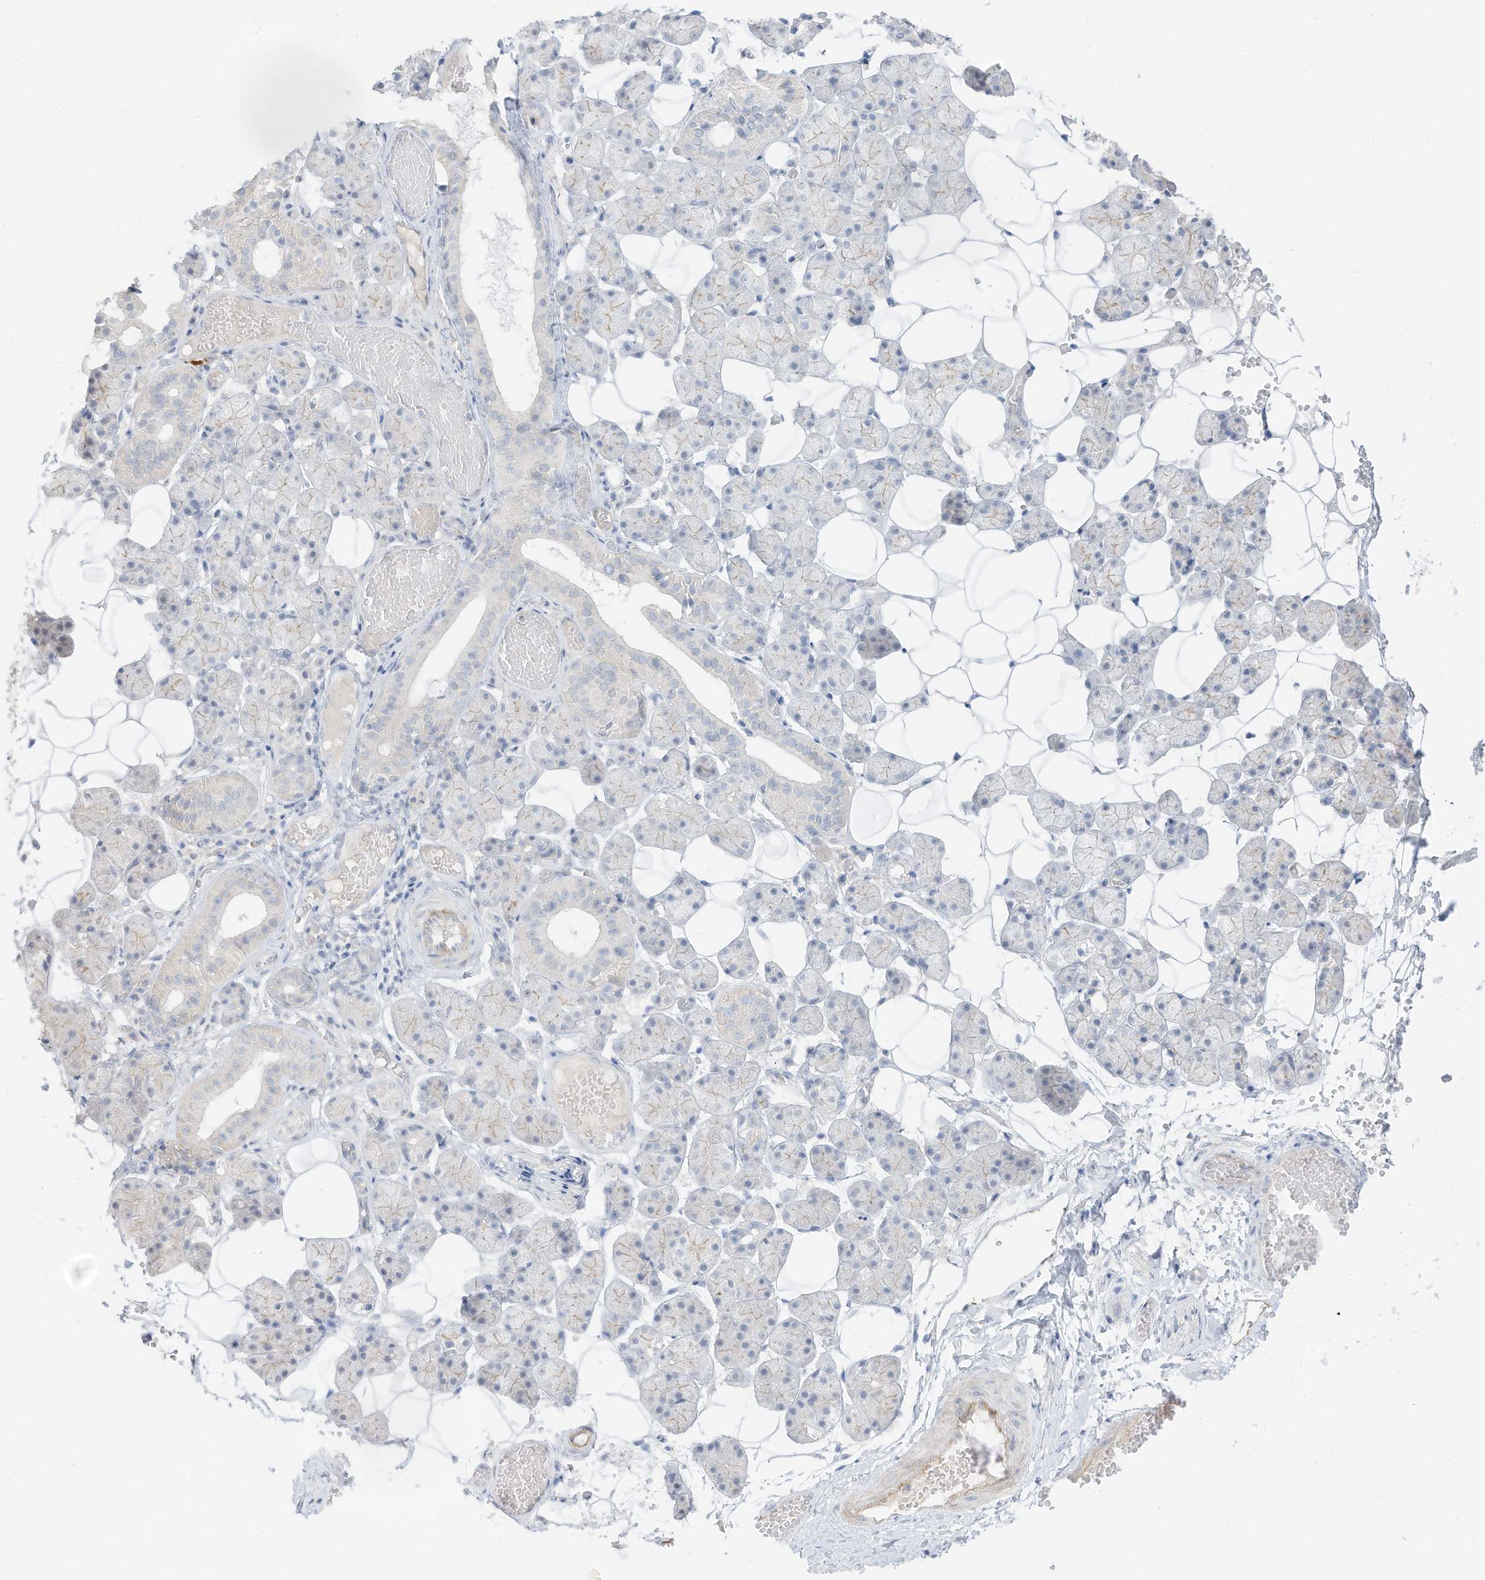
{"staining": {"intensity": "weak", "quantity": "25%-75%", "location": "cytoplasmic/membranous"}, "tissue": "salivary gland", "cell_type": "Glandular cells", "image_type": "normal", "snomed": [{"axis": "morphology", "description": "Normal tissue, NOS"}, {"axis": "topography", "description": "Salivary gland"}], "caption": "An immunohistochemistry (IHC) micrograph of benign tissue is shown. Protein staining in brown shows weak cytoplasmic/membranous positivity in salivary gland within glandular cells. The protein of interest is stained brown, and the nuclei are stained in blue (DAB (3,3'-diaminobenzidine) IHC with brightfield microscopy, high magnification).", "gene": "C11orf87", "patient": {"sex": "female", "age": 33}}